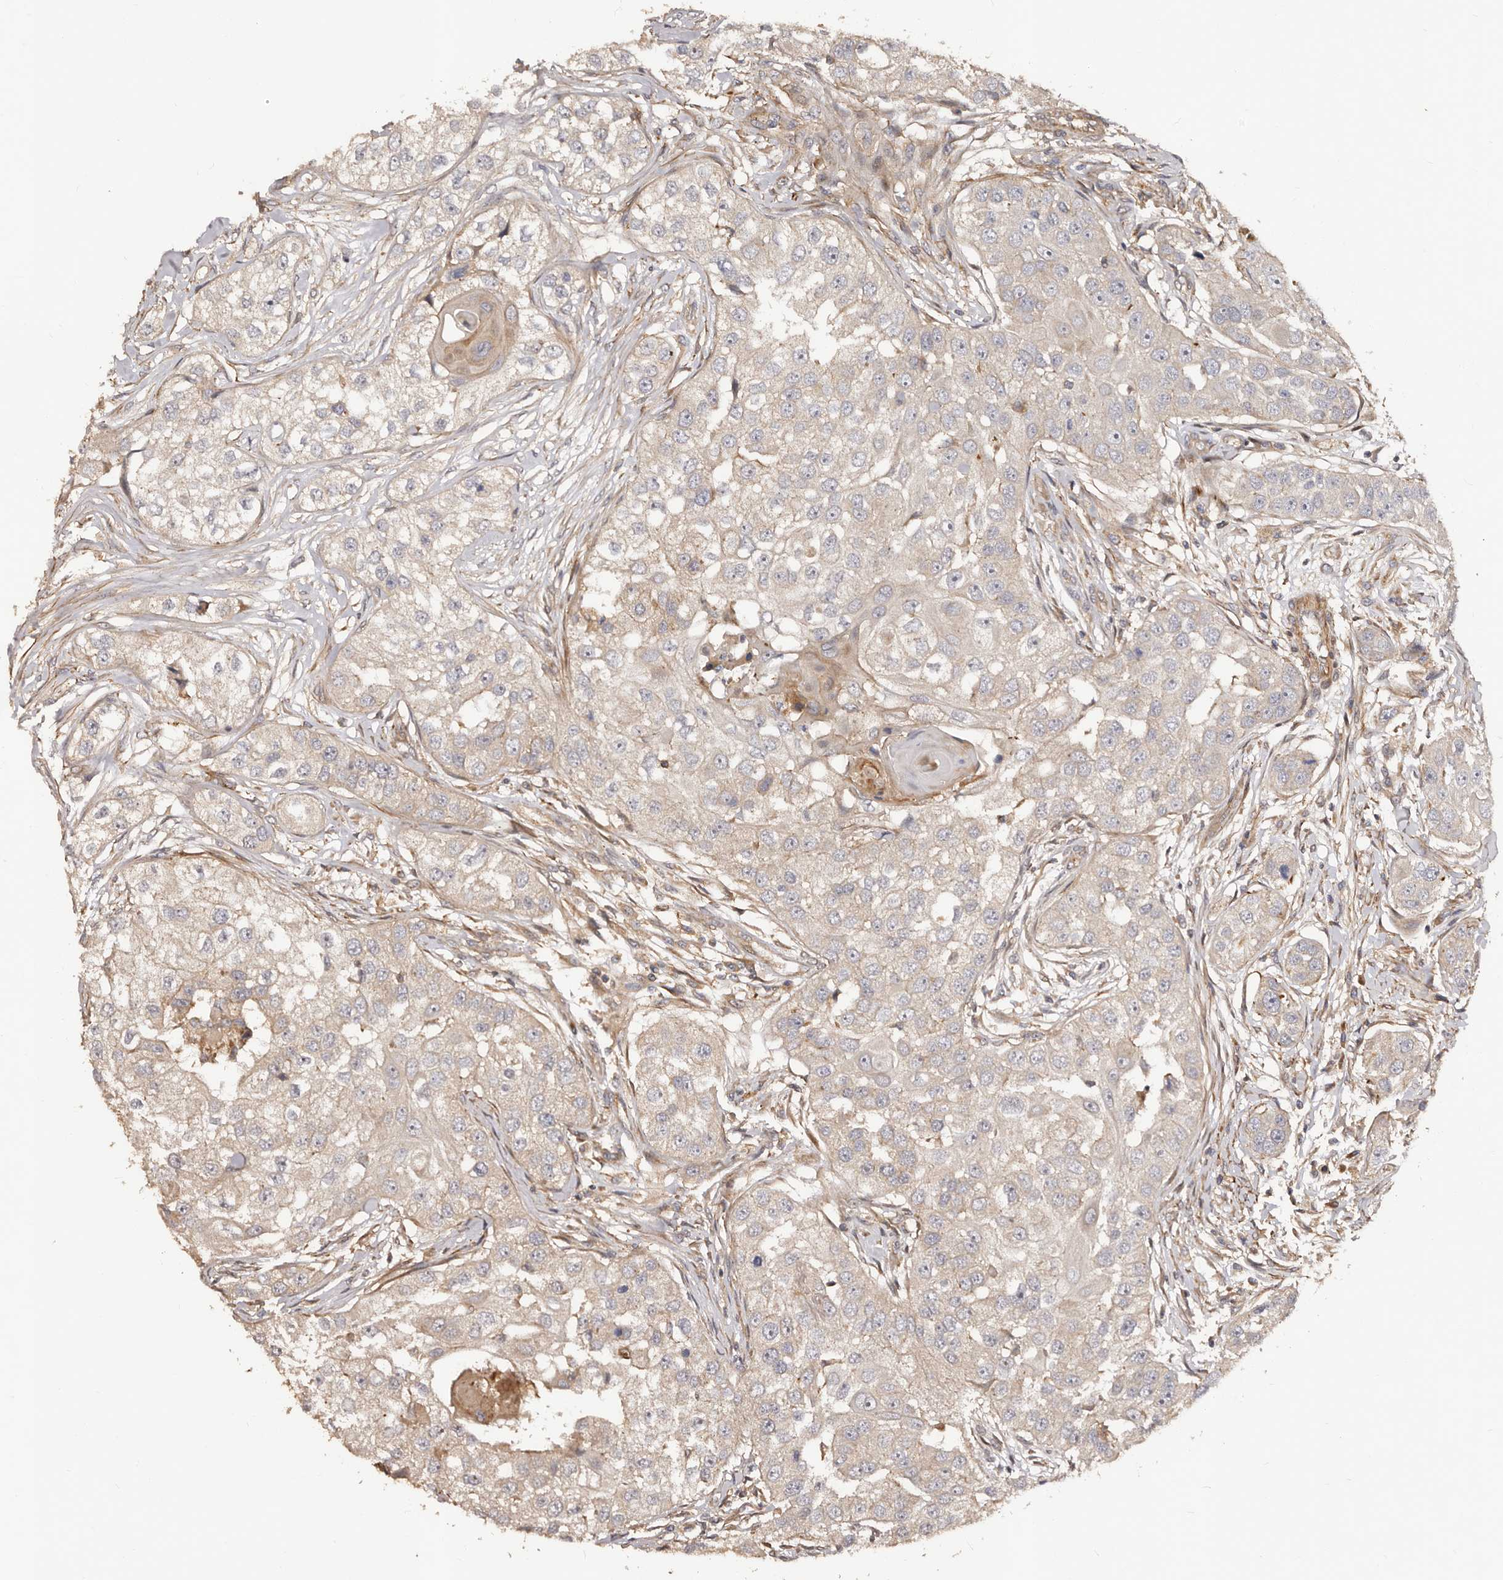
{"staining": {"intensity": "weak", "quantity": ">75%", "location": "cytoplasmic/membranous"}, "tissue": "head and neck cancer", "cell_type": "Tumor cells", "image_type": "cancer", "snomed": [{"axis": "morphology", "description": "Normal tissue, NOS"}, {"axis": "morphology", "description": "Squamous cell carcinoma, NOS"}, {"axis": "topography", "description": "Skeletal muscle"}, {"axis": "topography", "description": "Head-Neck"}], "caption": "Head and neck cancer (squamous cell carcinoma) was stained to show a protein in brown. There is low levels of weak cytoplasmic/membranous staining in about >75% of tumor cells.", "gene": "GTPBP1", "patient": {"sex": "male", "age": 51}}